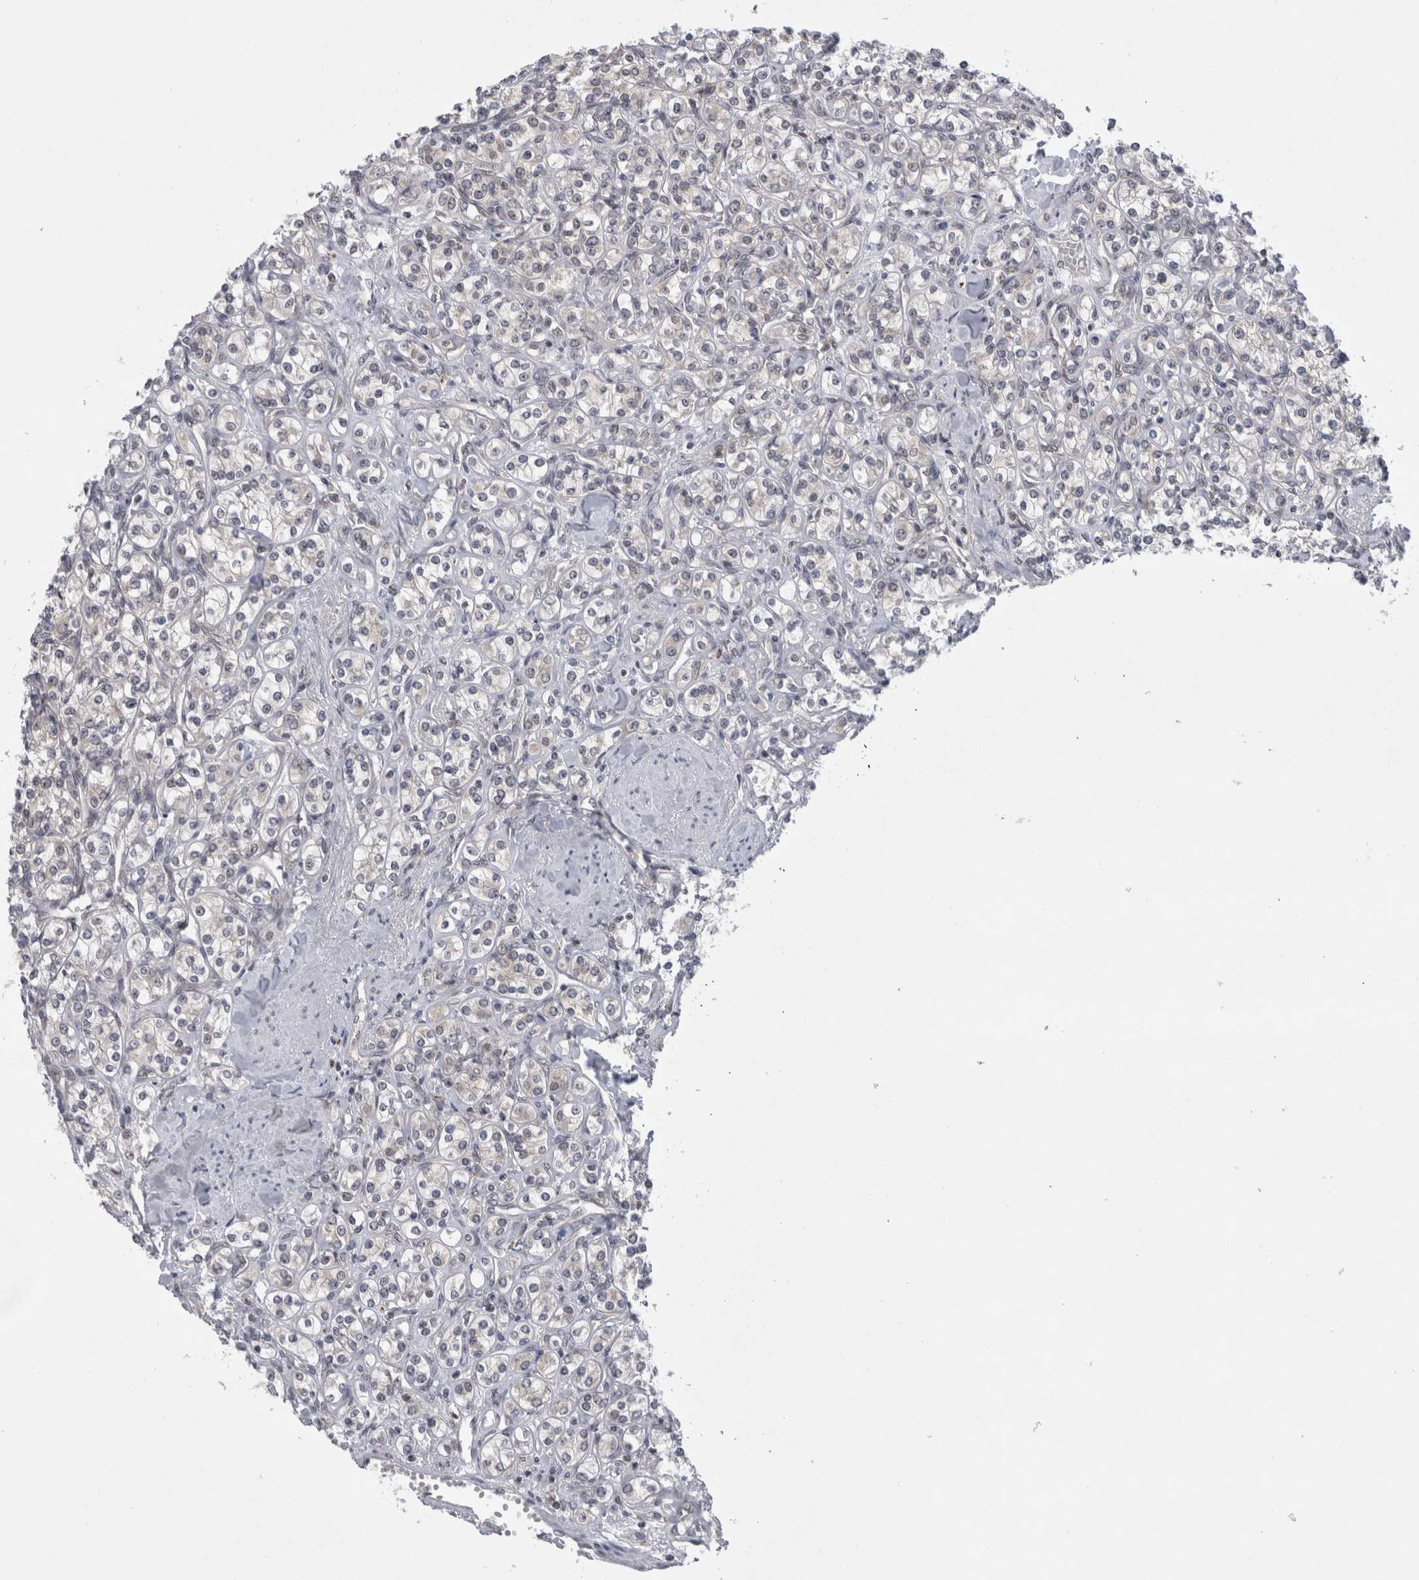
{"staining": {"intensity": "negative", "quantity": "none", "location": "none"}, "tissue": "renal cancer", "cell_type": "Tumor cells", "image_type": "cancer", "snomed": [{"axis": "morphology", "description": "Adenocarcinoma, NOS"}, {"axis": "topography", "description": "Kidney"}], "caption": "Immunohistochemistry (IHC) of human renal adenocarcinoma shows no expression in tumor cells. Nuclei are stained in blue.", "gene": "PSMB2", "patient": {"sex": "male", "age": 77}}